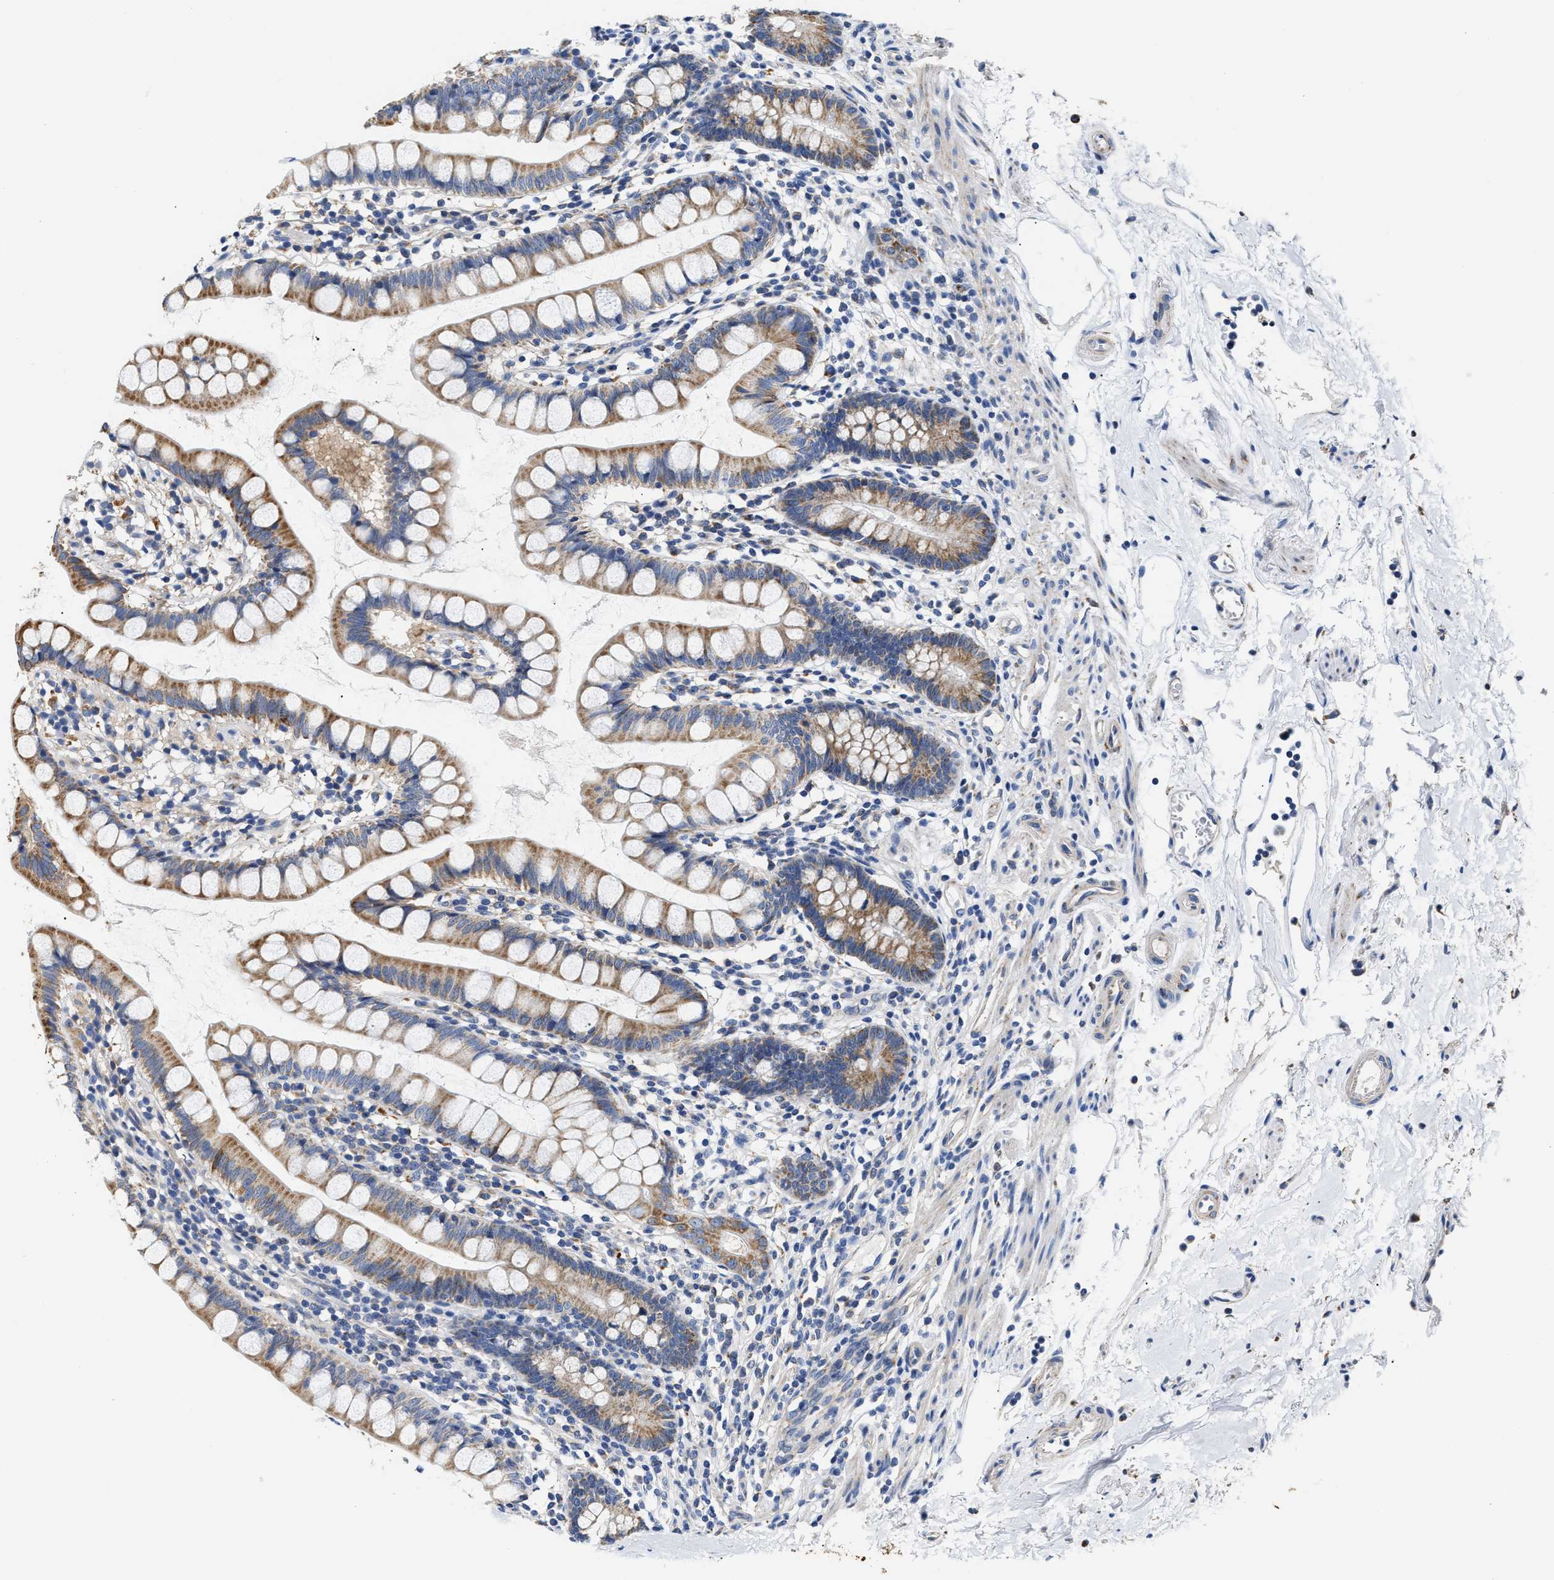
{"staining": {"intensity": "moderate", "quantity": ">75%", "location": "cytoplasmic/membranous"}, "tissue": "small intestine", "cell_type": "Glandular cells", "image_type": "normal", "snomed": [{"axis": "morphology", "description": "Normal tissue, NOS"}, {"axis": "topography", "description": "Small intestine"}], "caption": "This micrograph displays immunohistochemistry staining of unremarkable human small intestine, with medium moderate cytoplasmic/membranous staining in approximately >75% of glandular cells.", "gene": "ACADVL", "patient": {"sex": "female", "age": 84}}